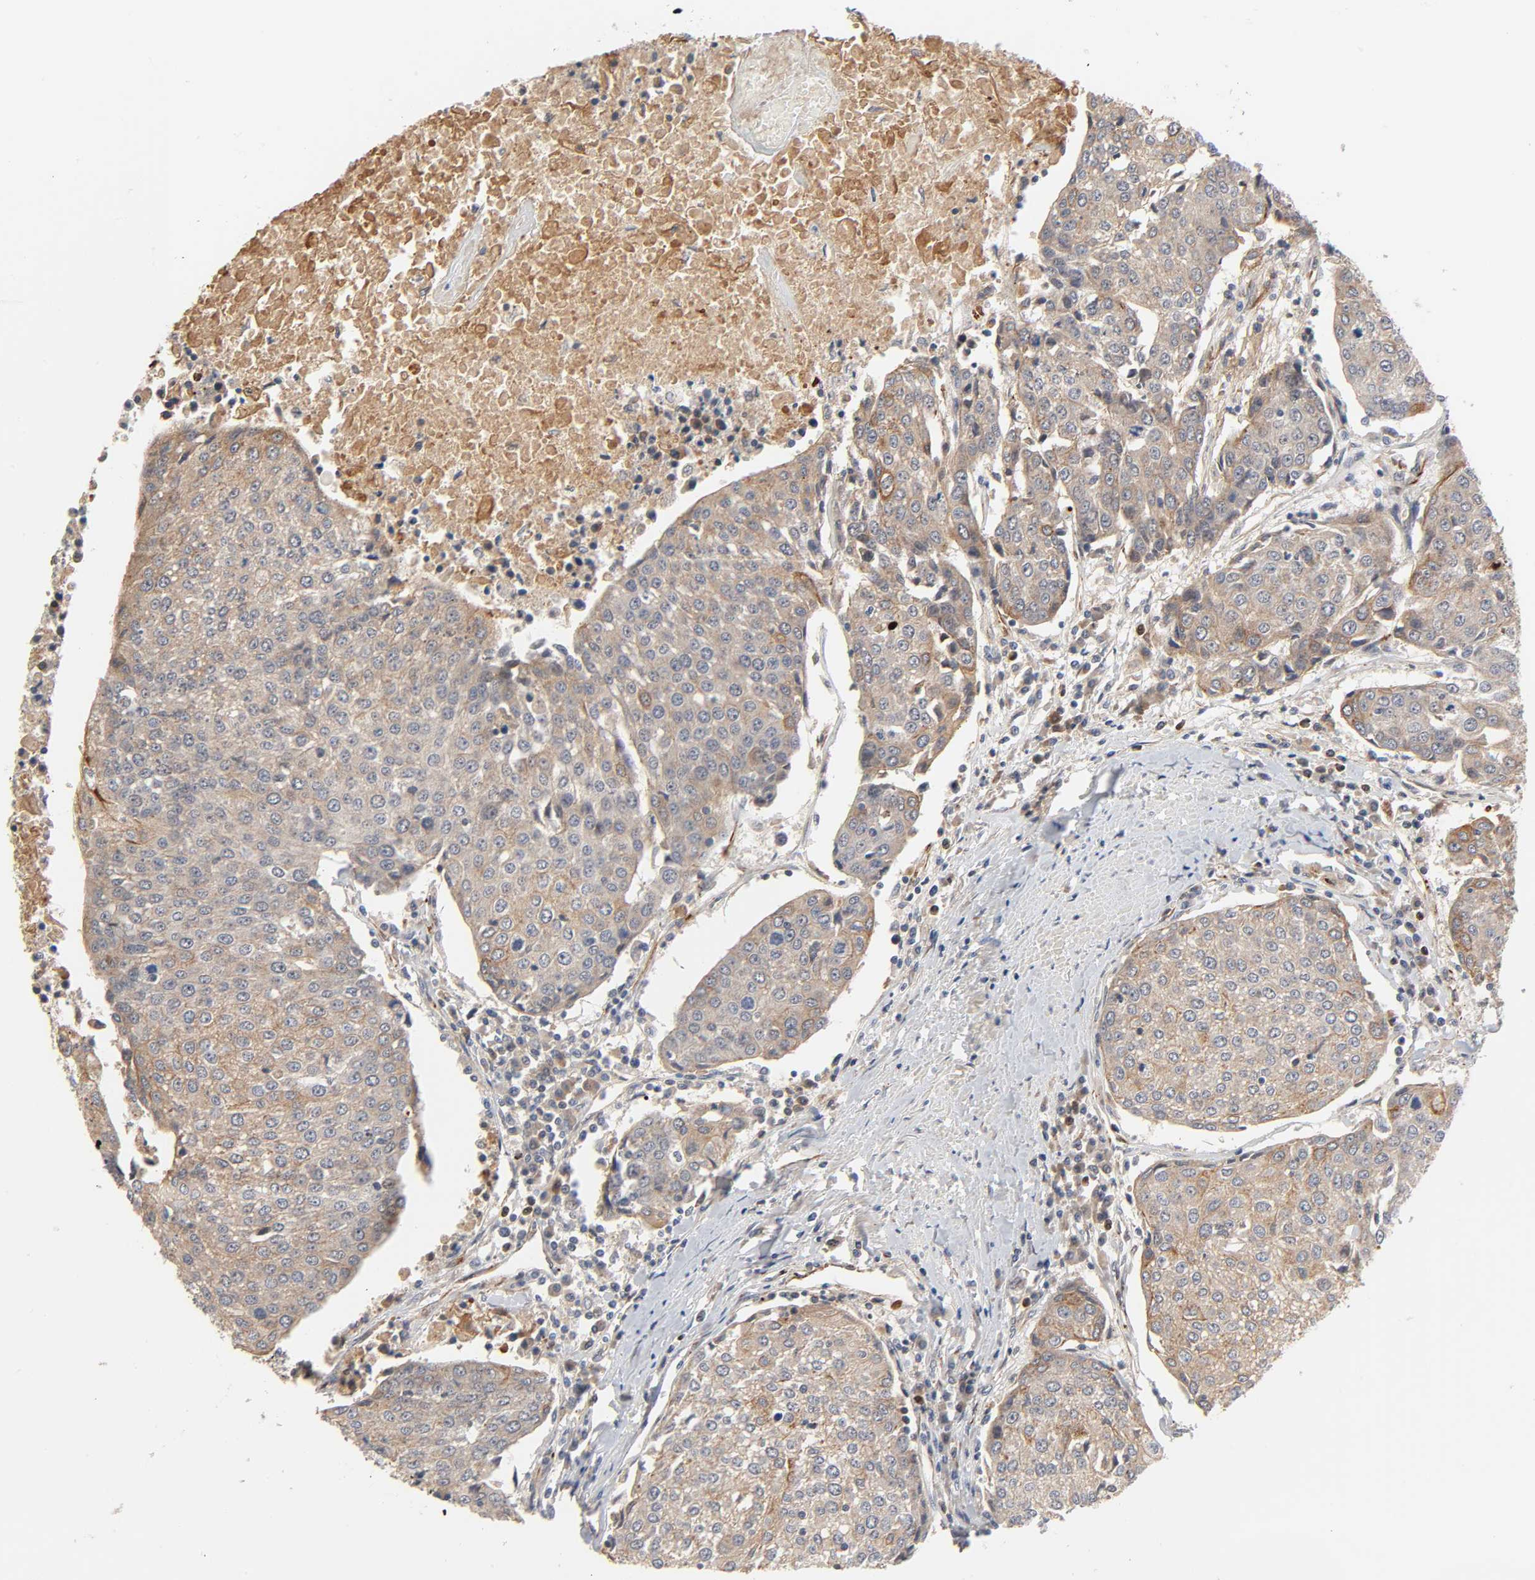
{"staining": {"intensity": "weak", "quantity": ">75%", "location": "cytoplasmic/membranous"}, "tissue": "urothelial cancer", "cell_type": "Tumor cells", "image_type": "cancer", "snomed": [{"axis": "morphology", "description": "Urothelial carcinoma, High grade"}, {"axis": "topography", "description": "Urinary bladder"}], "caption": "Protein expression analysis of high-grade urothelial carcinoma demonstrates weak cytoplasmic/membranous positivity in about >75% of tumor cells. (DAB IHC with brightfield microscopy, high magnification).", "gene": "REEP6", "patient": {"sex": "female", "age": 85}}